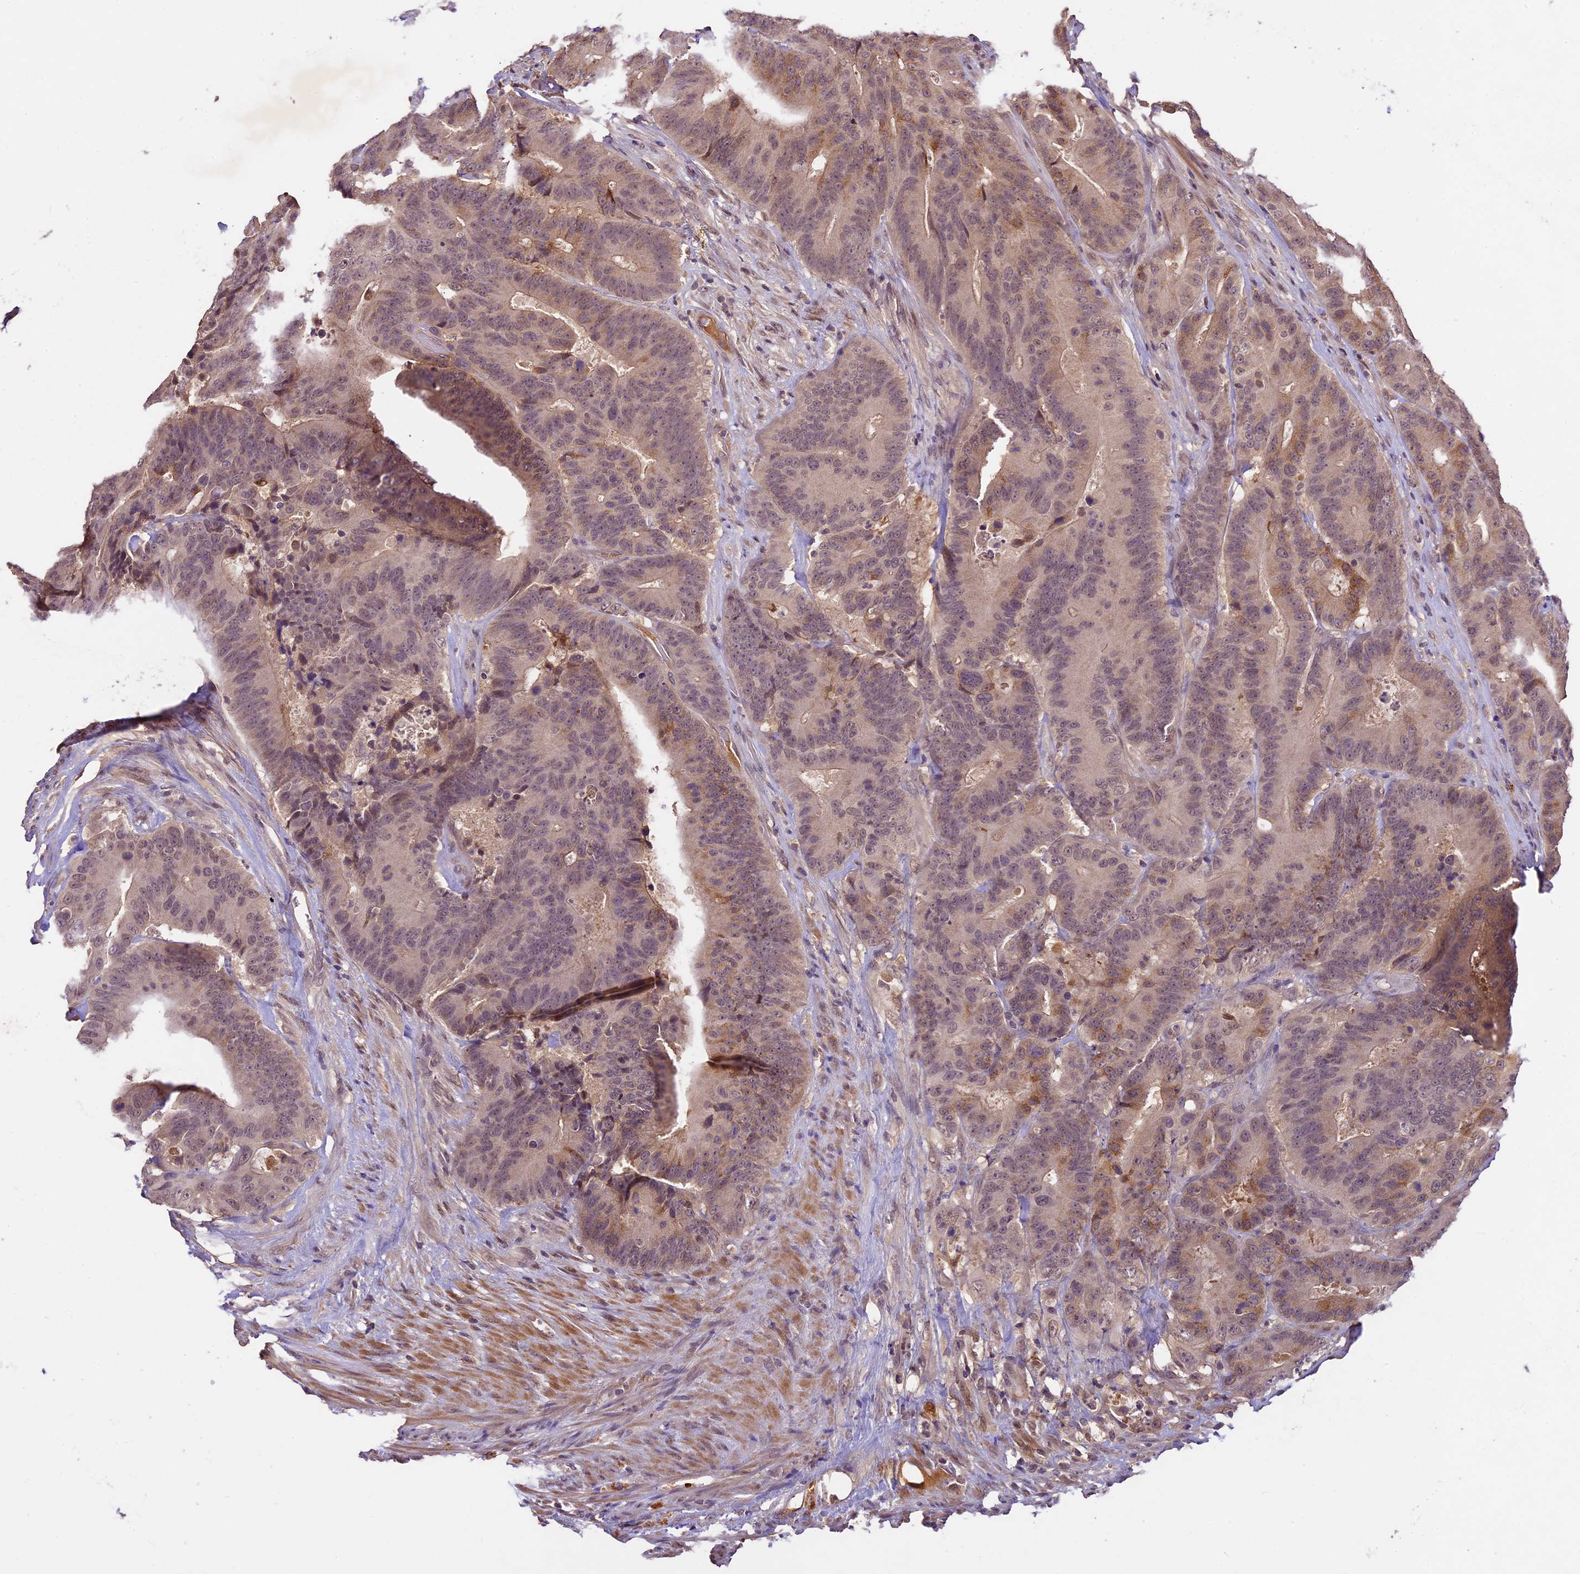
{"staining": {"intensity": "moderate", "quantity": "<25%", "location": "cytoplasmic/membranous,nuclear"}, "tissue": "colorectal cancer", "cell_type": "Tumor cells", "image_type": "cancer", "snomed": [{"axis": "morphology", "description": "Adenocarcinoma, NOS"}, {"axis": "topography", "description": "Colon"}], "caption": "Brown immunohistochemical staining in human colorectal adenocarcinoma demonstrates moderate cytoplasmic/membranous and nuclear positivity in about <25% of tumor cells. The staining was performed using DAB to visualize the protein expression in brown, while the nuclei were stained in blue with hematoxylin (Magnification: 20x).", "gene": "ATP10A", "patient": {"sex": "male", "age": 83}}